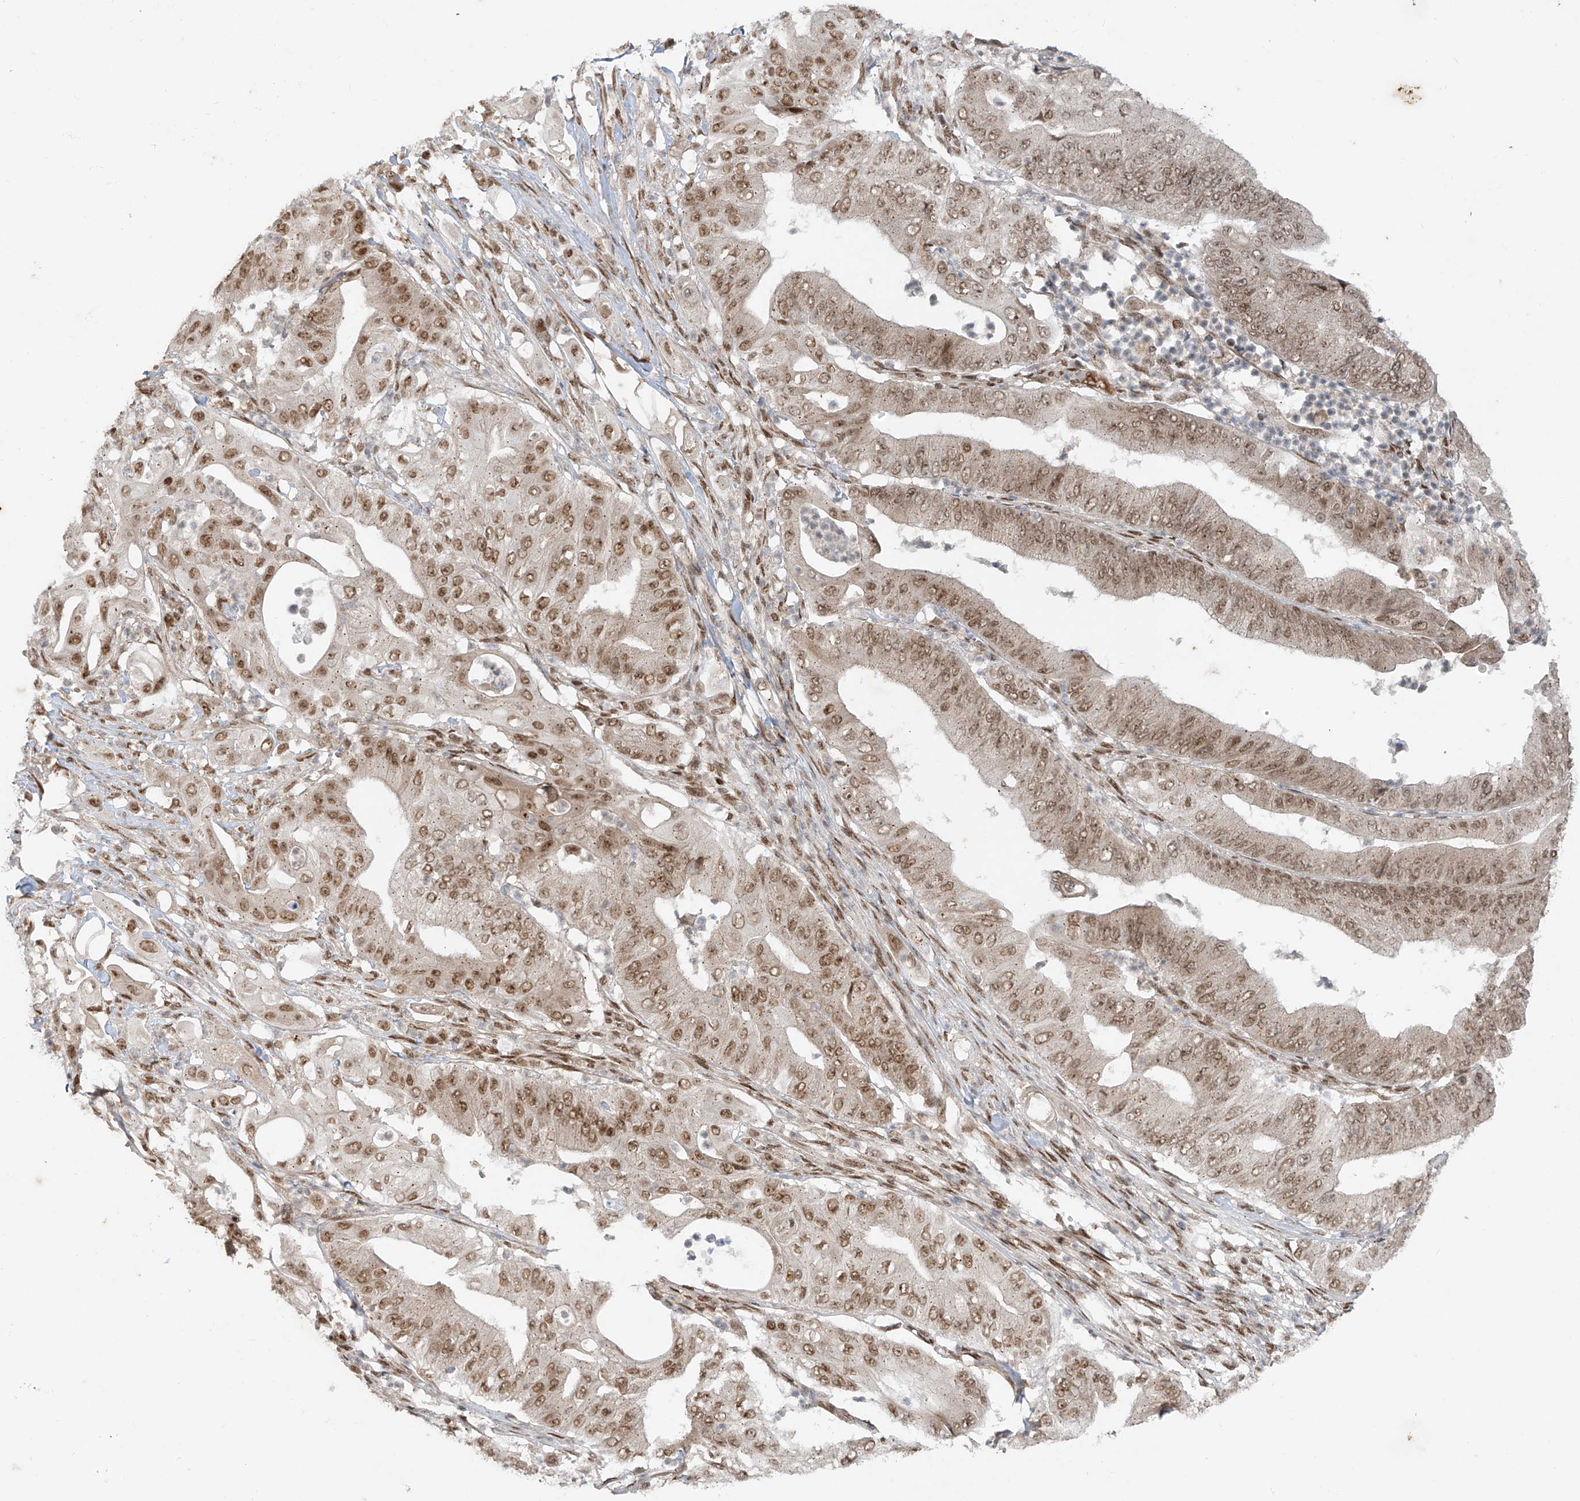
{"staining": {"intensity": "moderate", "quantity": ">75%", "location": "nuclear"}, "tissue": "pancreatic cancer", "cell_type": "Tumor cells", "image_type": "cancer", "snomed": [{"axis": "morphology", "description": "Adenocarcinoma, NOS"}, {"axis": "topography", "description": "Pancreas"}], "caption": "A histopathology image of pancreatic cancer (adenocarcinoma) stained for a protein shows moderate nuclear brown staining in tumor cells.", "gene": "ARHGEF3", "patient": {"sex": "female", "age": 77}}